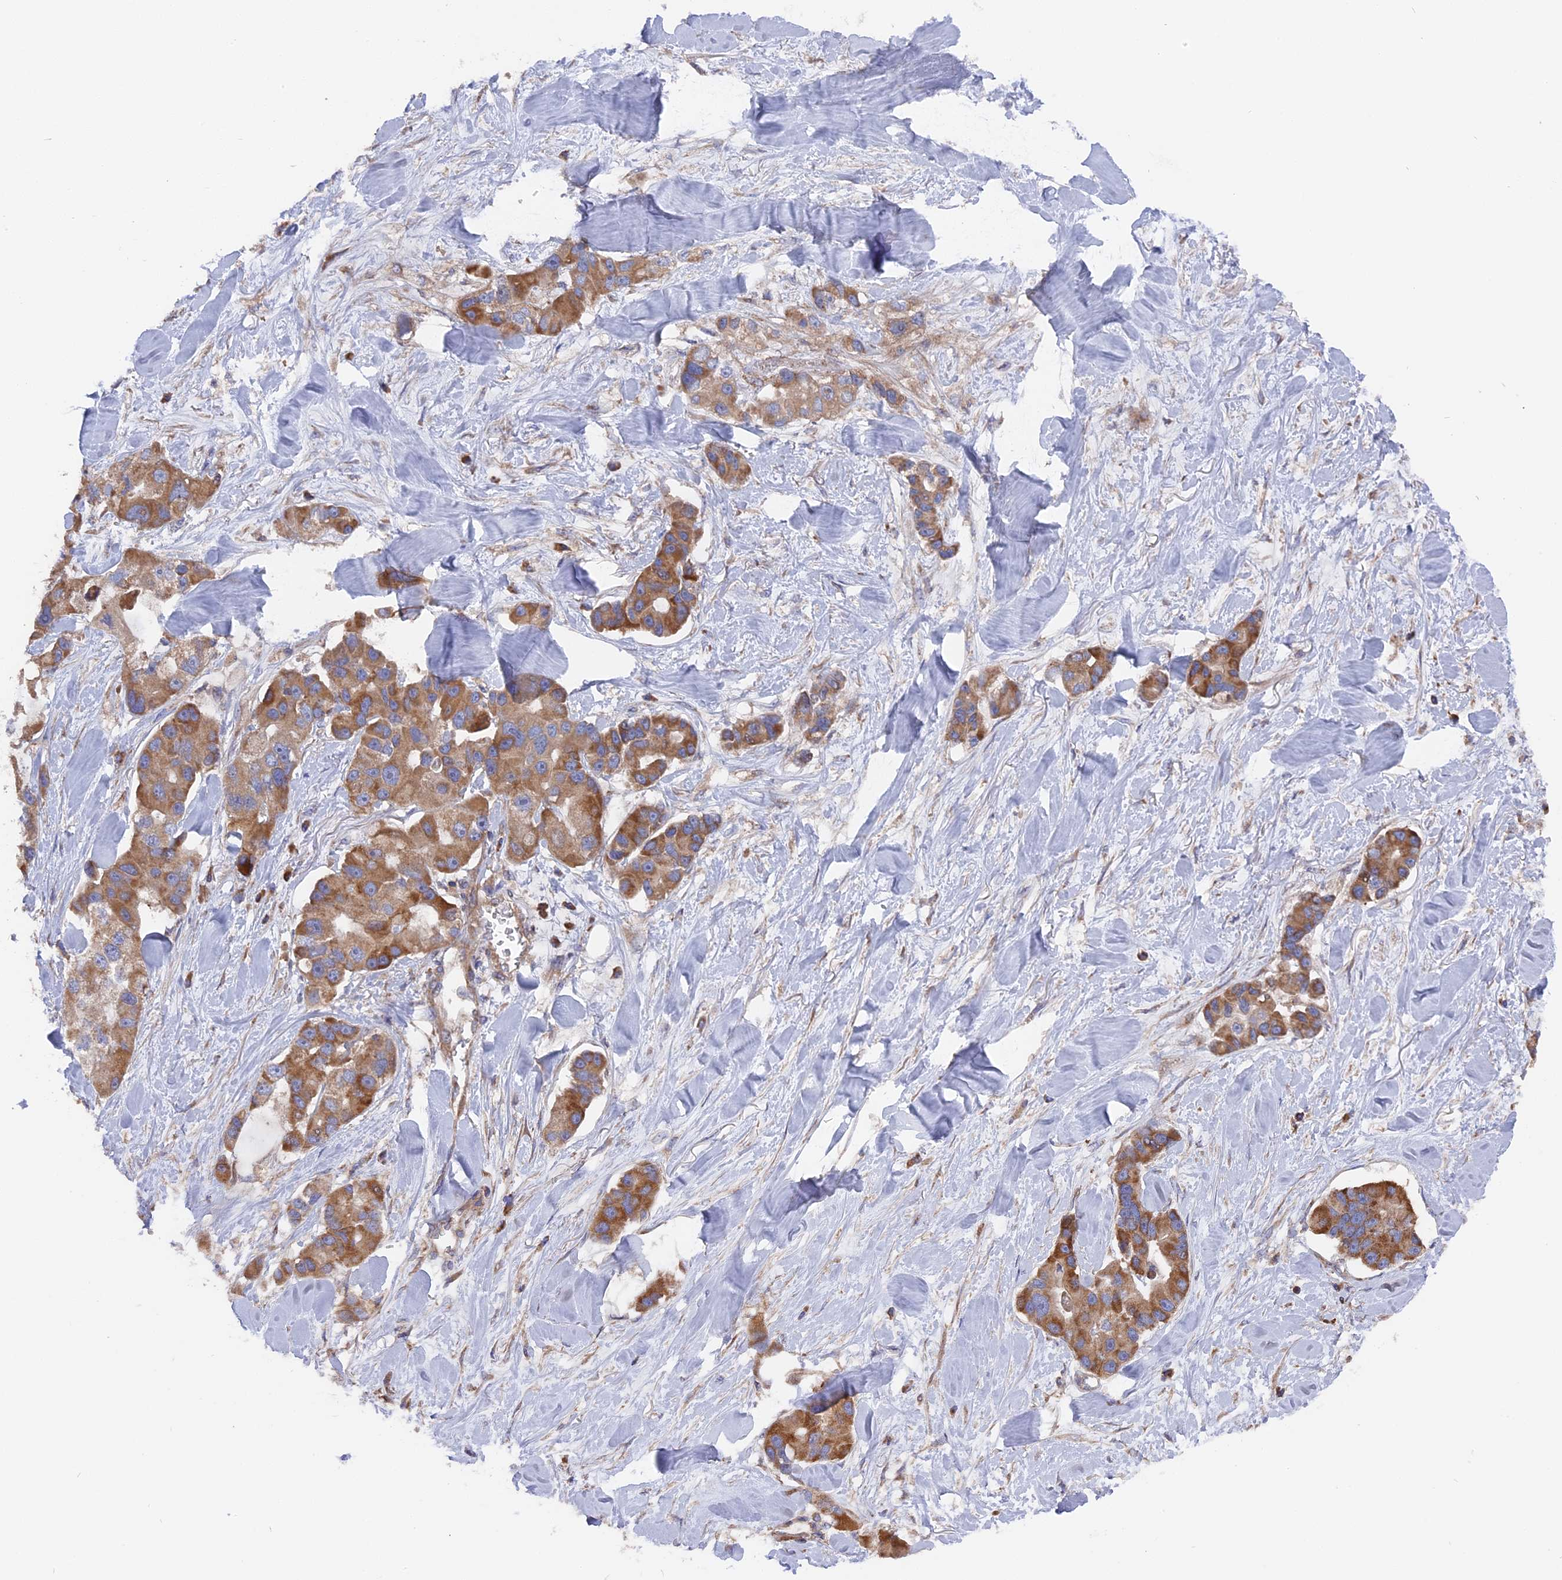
{"staining": {"intensity": "moderate", "quantity": ">75%", "location": "cytoplasmic/membranous"}, "tissue": "lung cancer", "cell_type": "Tumor cells", "image_type": "cancer", "snomed": [{"axis": "morphology", "description": "Adenocarcinoma, NOS"}, {"axis": "topography", "description": "Lung"}], "caption": "Protein expression by IHC demonstrates moderate cytoplasmic/membranous expression in approximately >75% of tumor cells in lung cancer (adenocarcinoma).", "gene": "TELO2", "patient": {"sex": "female", "age": 54}}